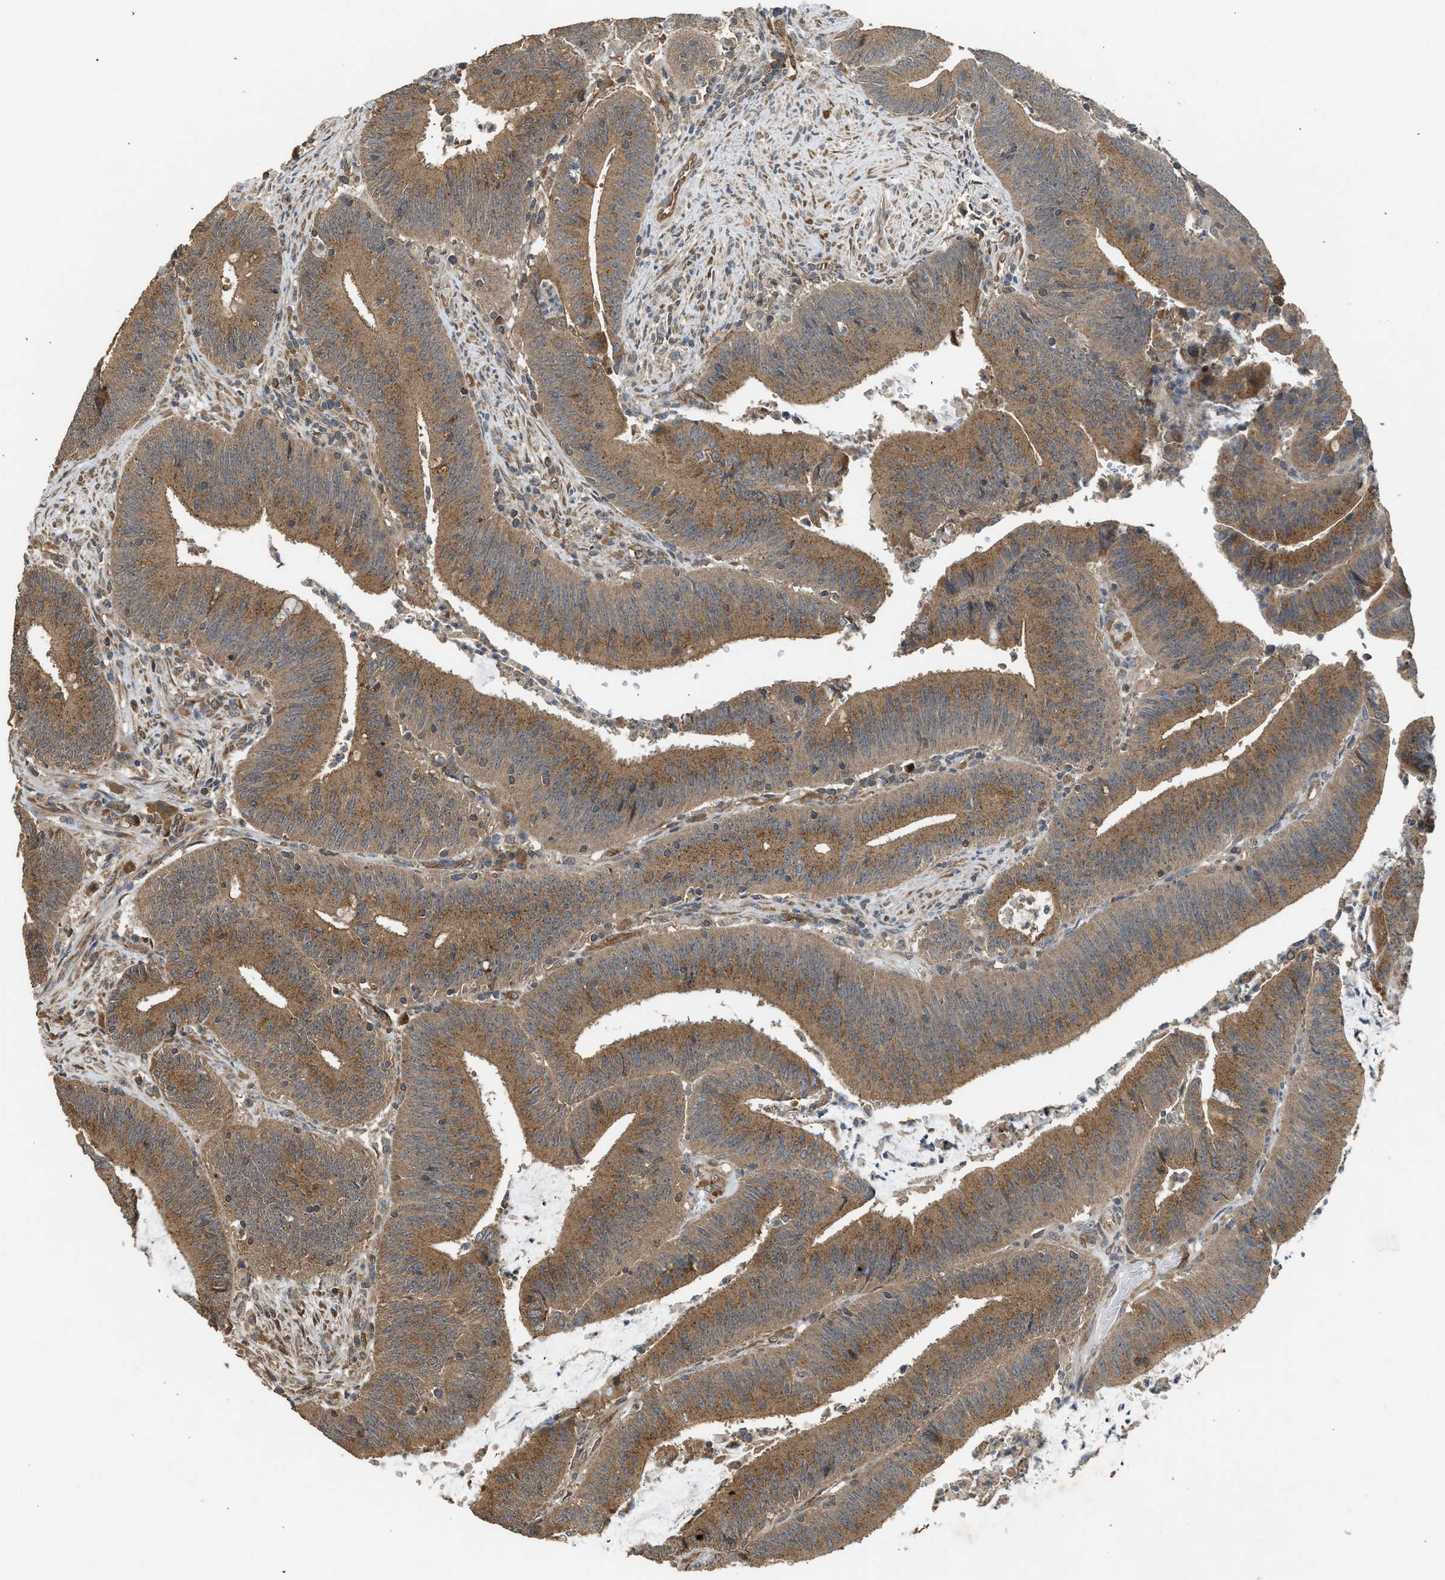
{"staining": {"intensity": "moderate", "quantity": ">75%", "location": "cytoplasmic/membranous"}, "tissue": "colorectal cancer", "cell_type": "Tumor cells", "image_type": "cancer", "snomed": [{"axis": "morphology", "description": "Normal tissue, NOS"}, {"axis": "morphology", "description": "Adenocarcinoma, NOS"}, {"axis": "topography", "description": "Rectum"}], "caption": "Protein staining by immunohistochemistry demonstrates moderate cytoplasmic/membranous positivity in approximately >75% of tumor cells in colorectal cancer (adenocarcinoma).", "gene": "HIP1R", "patient": {"sex": "female", "age": 66}}